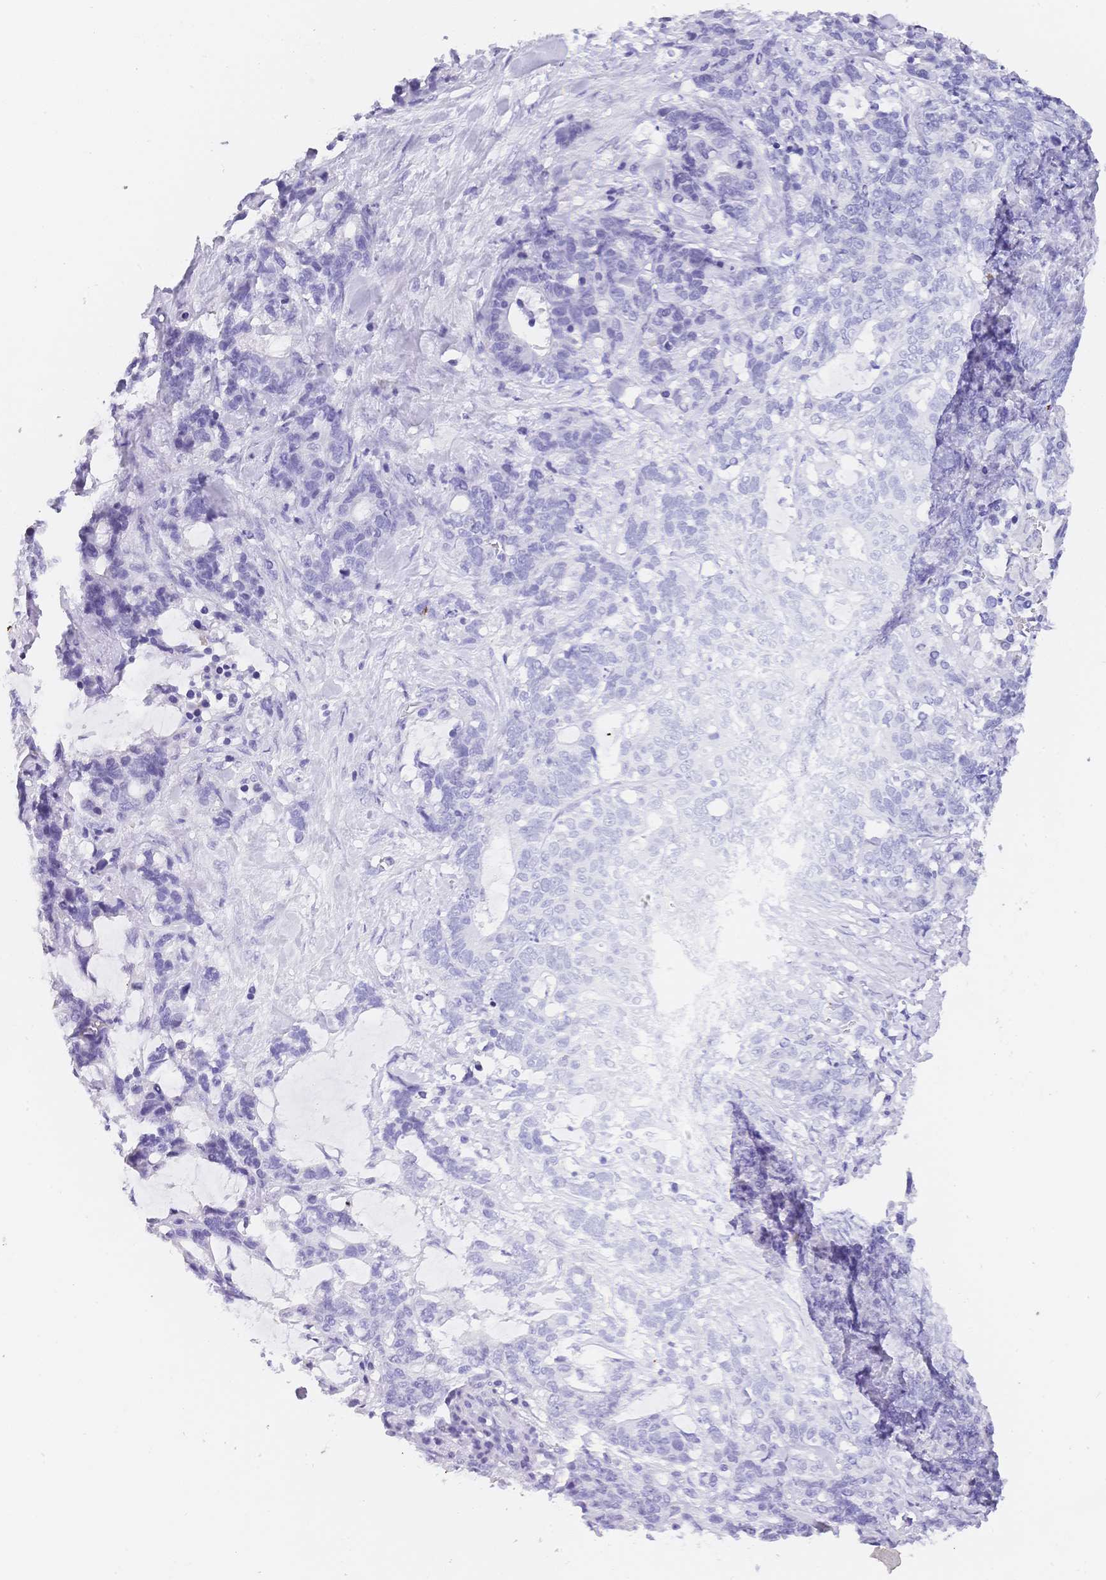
{"staining": {"intensity": "negative", "quantity": "none", "location": "none"}, "tissue": "stomach cancer", "cell_type": "Tumor cells", "image_type": "cancer", "snomed": [{"axis": "morphology", "description": "Normal tissue, NOS"}, {"axis": "morphology", "description": "Adenocarcinoma, NOS"}, {"axis": "topography", "description": "Stomach"}], "caption": "Photomicrograph shows no significant protein positivity in tumor cells of stomach cancer.", "gene": "MUC21", "patient": {"sex": "female", "age": 64}}